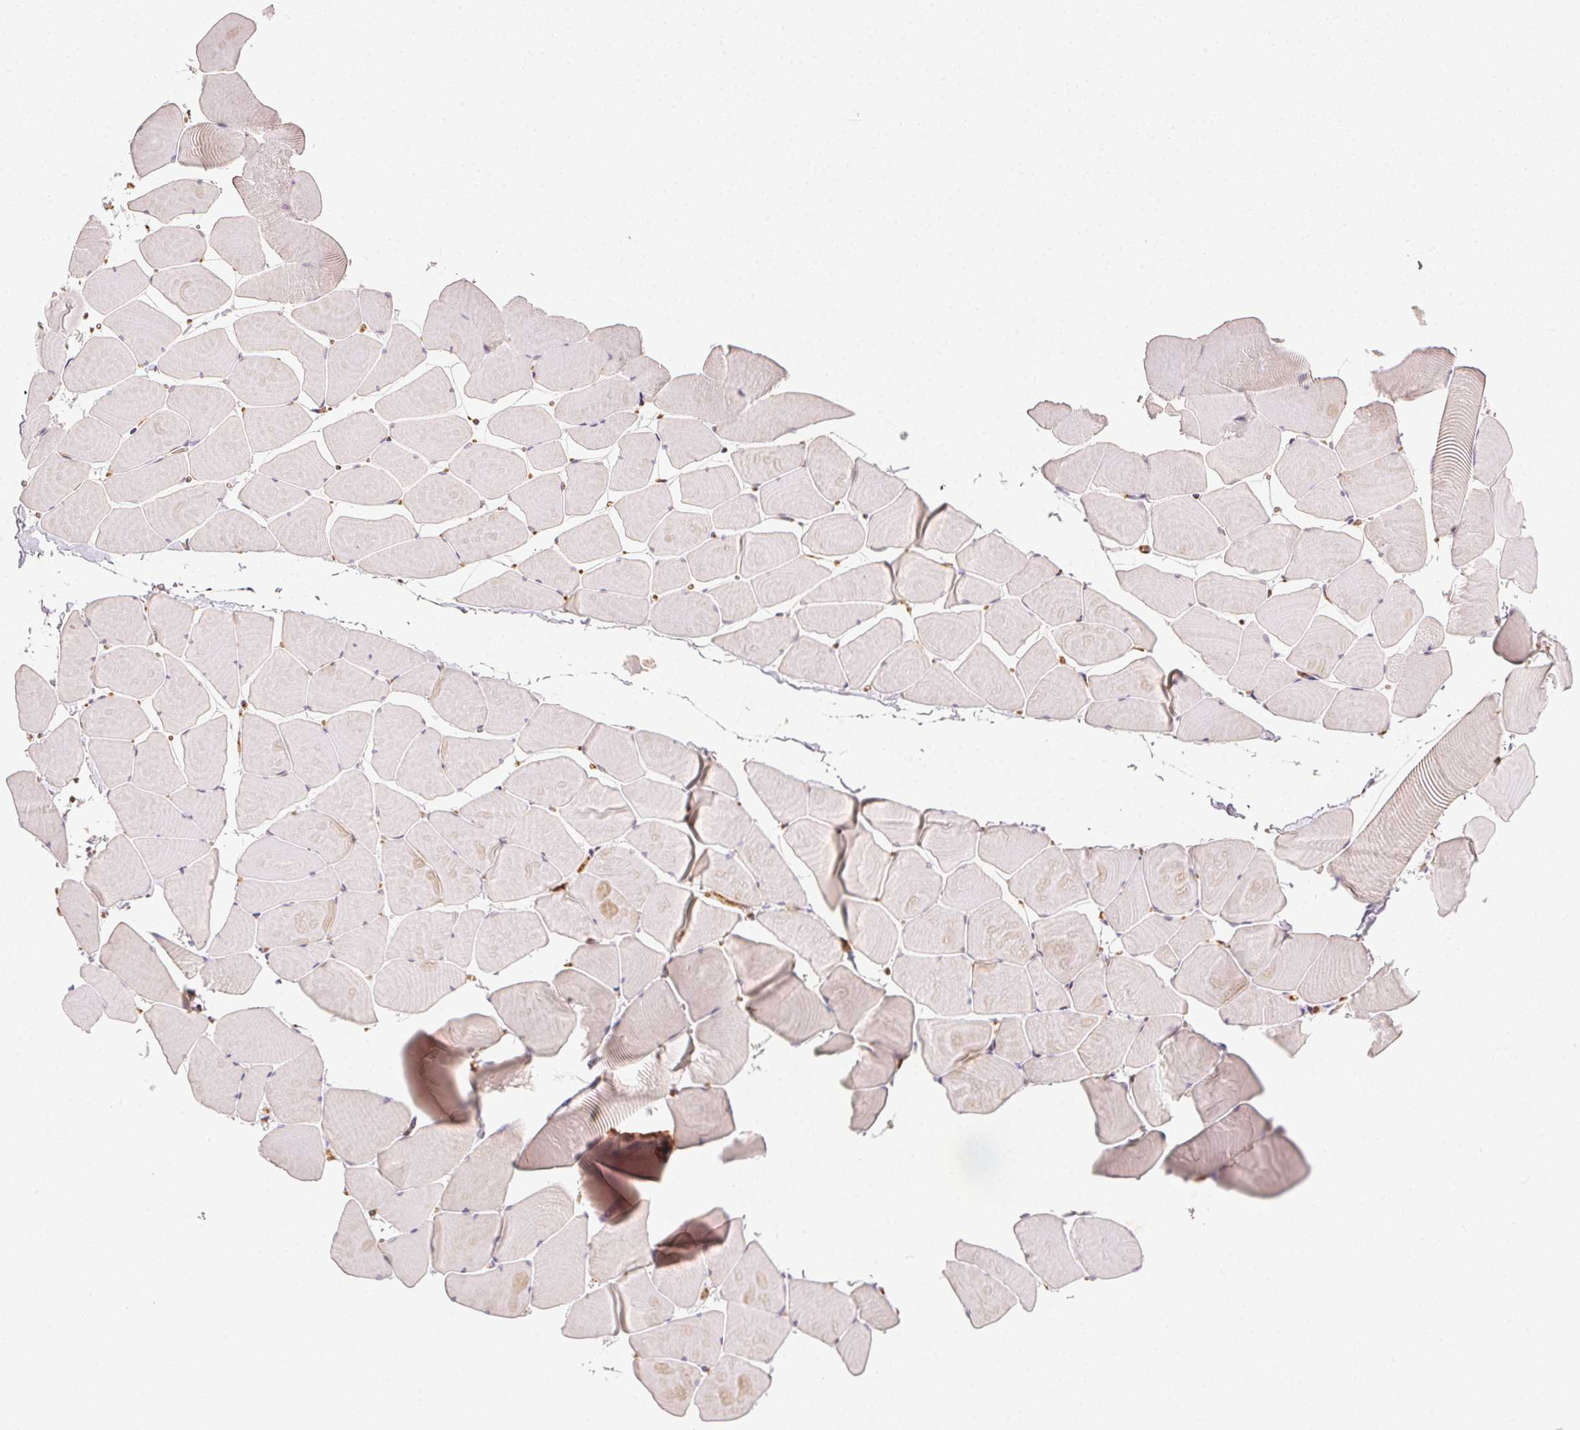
{"staining": {"intensity": "weak", "quantity": "<25%", "location": "cytoplasmic/membranous"}, "tissue": "skeletal muscle", "cell_type": "Myocytes", "image_type": "normal", "snomed": [{"axis": "morphology", "description": "Normal tissue, NOS"}, {"axis": "topography", "description": "Skeletal muscle"}], "caption": "Unremarkable skeletal muscle was stained to show a protein in brown. There is no significant expression in myocytes. (Stains: DAB immunohistochemistry (IHC) with hematoxylin counter stain, Microscopy: brightfield microscopy at high magnification).", "gene": "PODXL", "patient": {"sex": "male", "age": 25}}